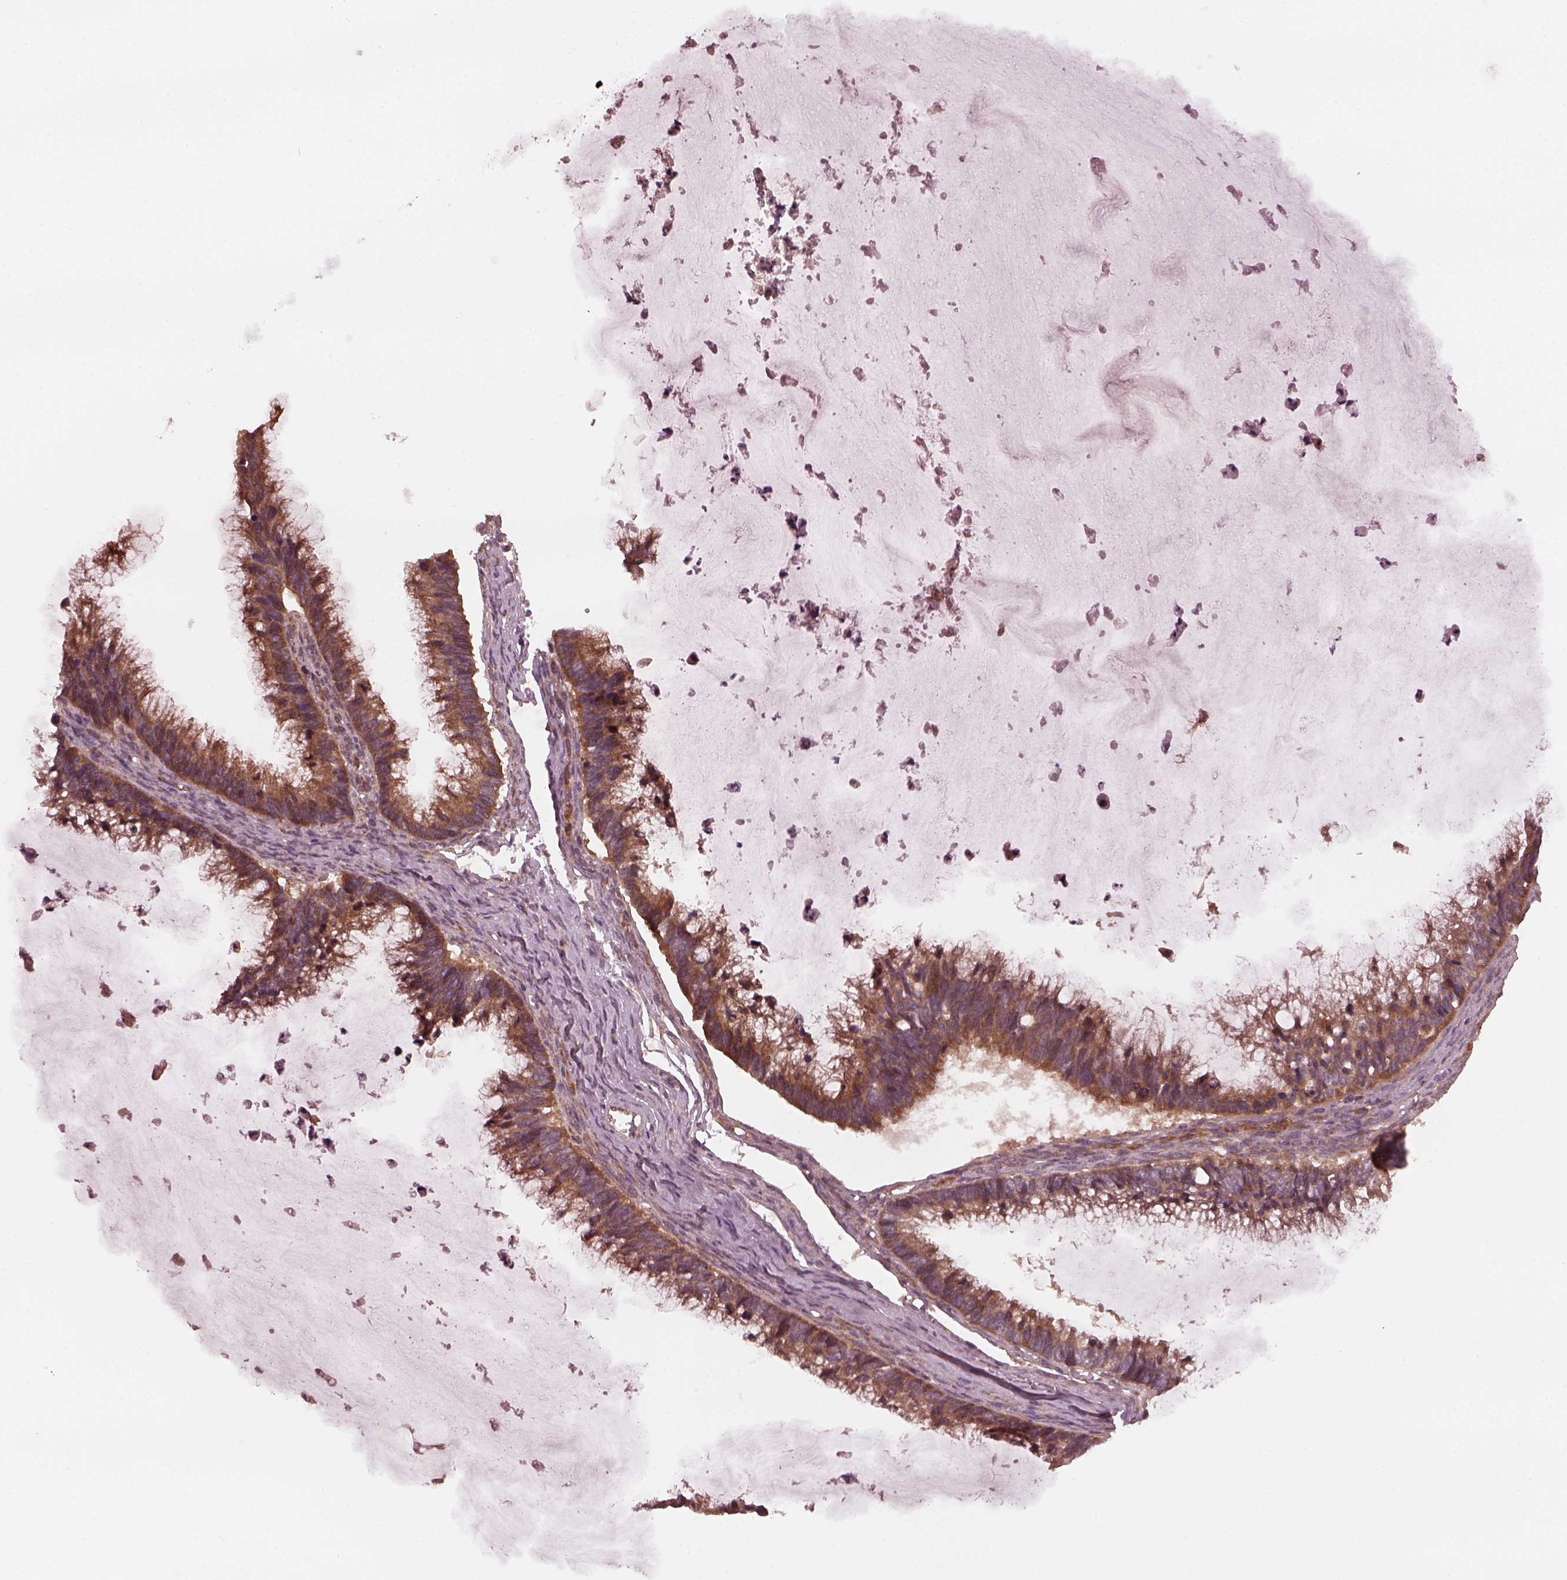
{"staining": {"intensity": "moderate", "quantity": ">75%", "location": "cytoplasmic/membranous"}, "tissue": "ovarian cancer", "cell_type": "Tumor cells", "image_type": "cancer", "snomed": [{"axis": "morphology", "description": "Cystadenocarcinoma, mucinous, NOS"}, {"axis": "topography", "description": "Ovary"}], "caption": "The micrograph displays staining of ovarian cancer (mucinous cystadenocarcinoma), revealing moderate cytoplasmic/membranous protein staining (brown color) within tumor cells.", "gene": "FAF2", "patient": {"sex": "female", "age": 38}}